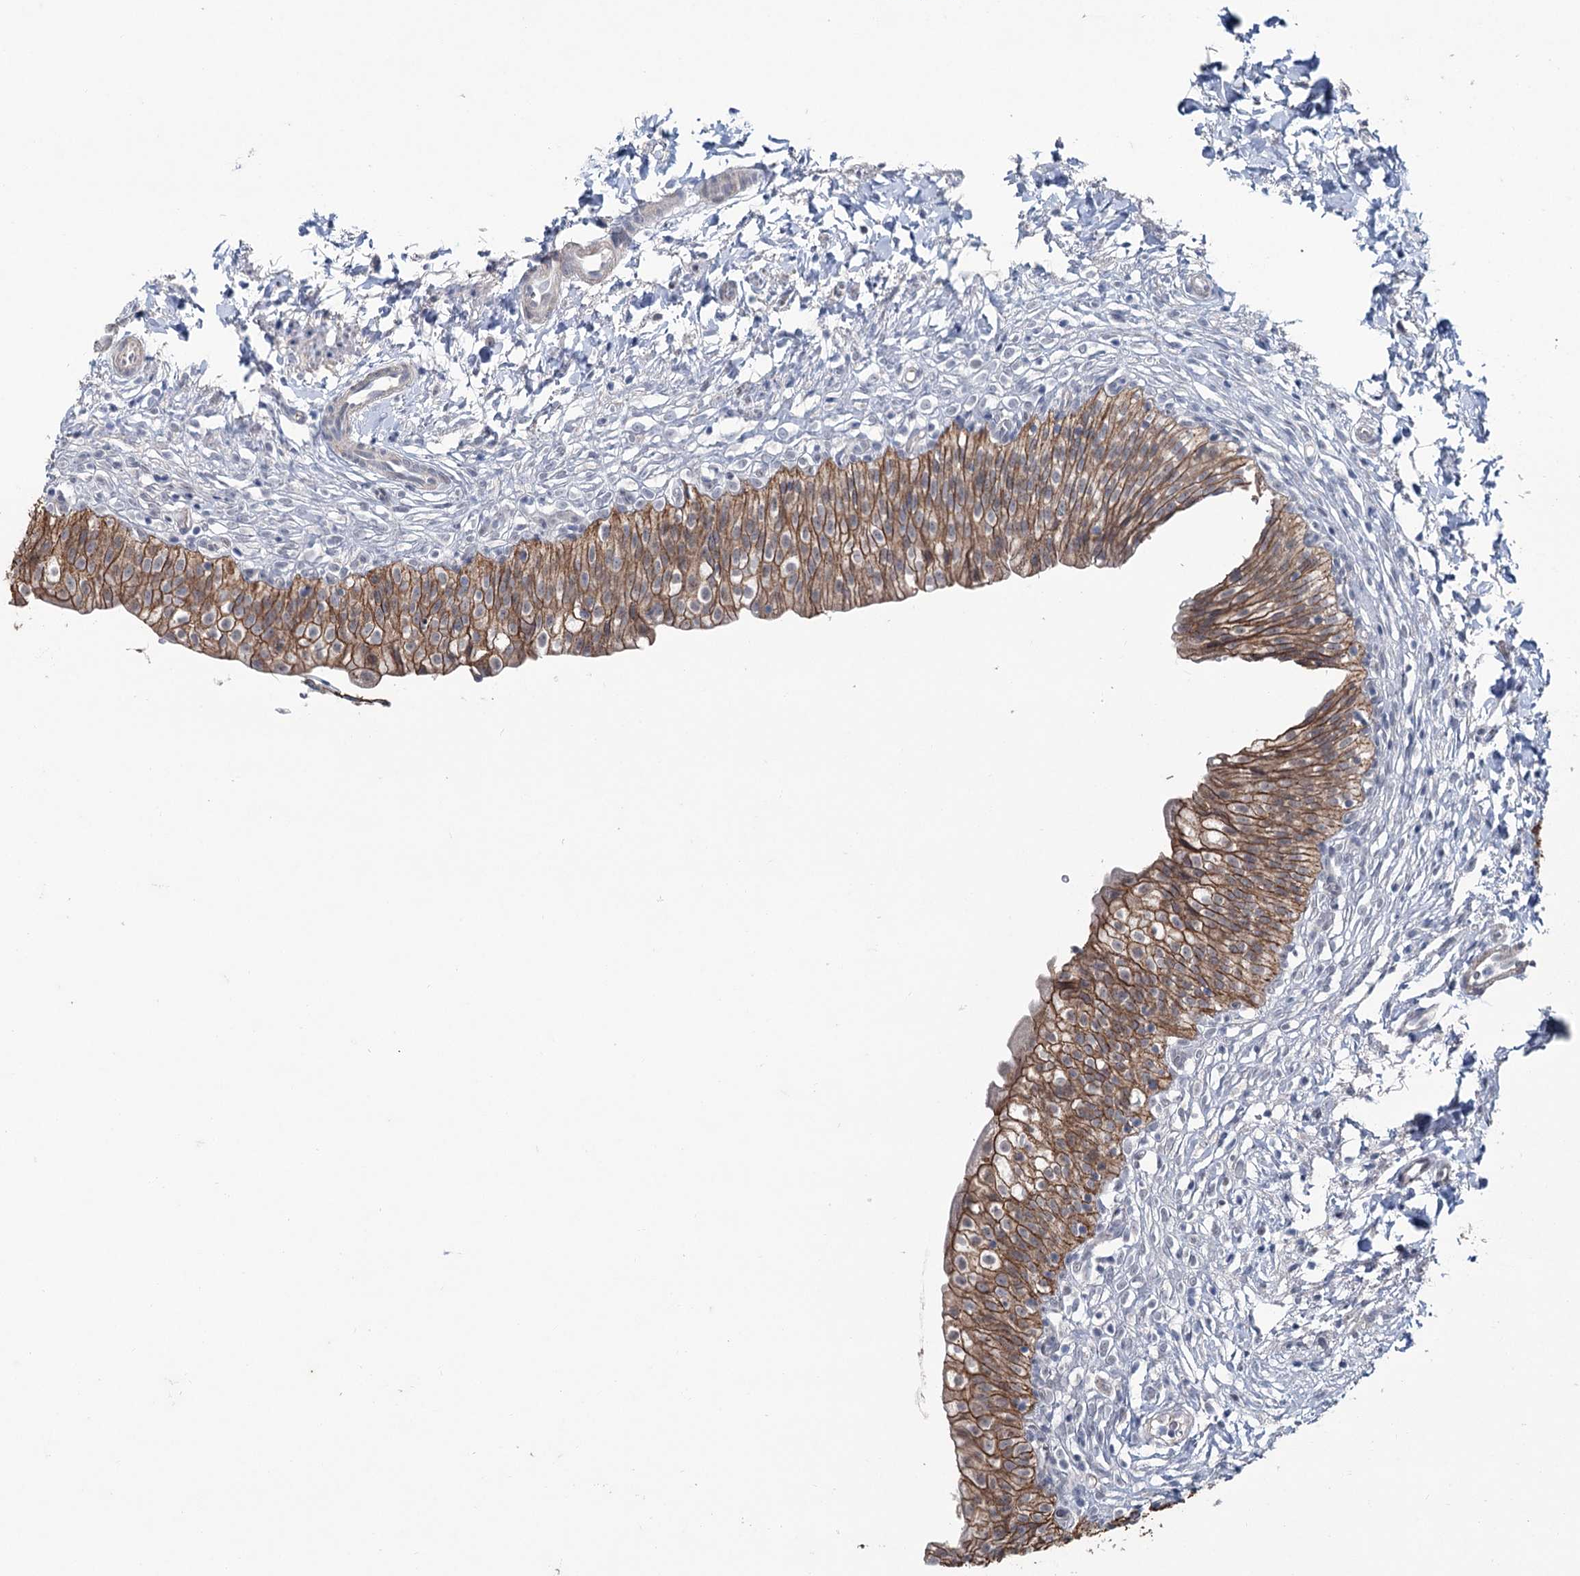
{"staining": {"intensity": "strong", "quantity": ">75%", "location": "cytoplasmic/membranous"}, "tissue": "urinary bladder", "cell_type": "Urothelial cells", "image_type": "normal", "snomed": [{"axis": "morphology", "description": "Normal tissue, NOS"}, {"axis": "topography", "description": "Urinary bladder"}], "caption": "Protein expression analysis of unremarkable urinary bladder shows strong cytoplasmic/membranous staining in about >75% of urothelial cells.", "gene": "FAM120B", "patient": {"sex": "male", "age": 55}}